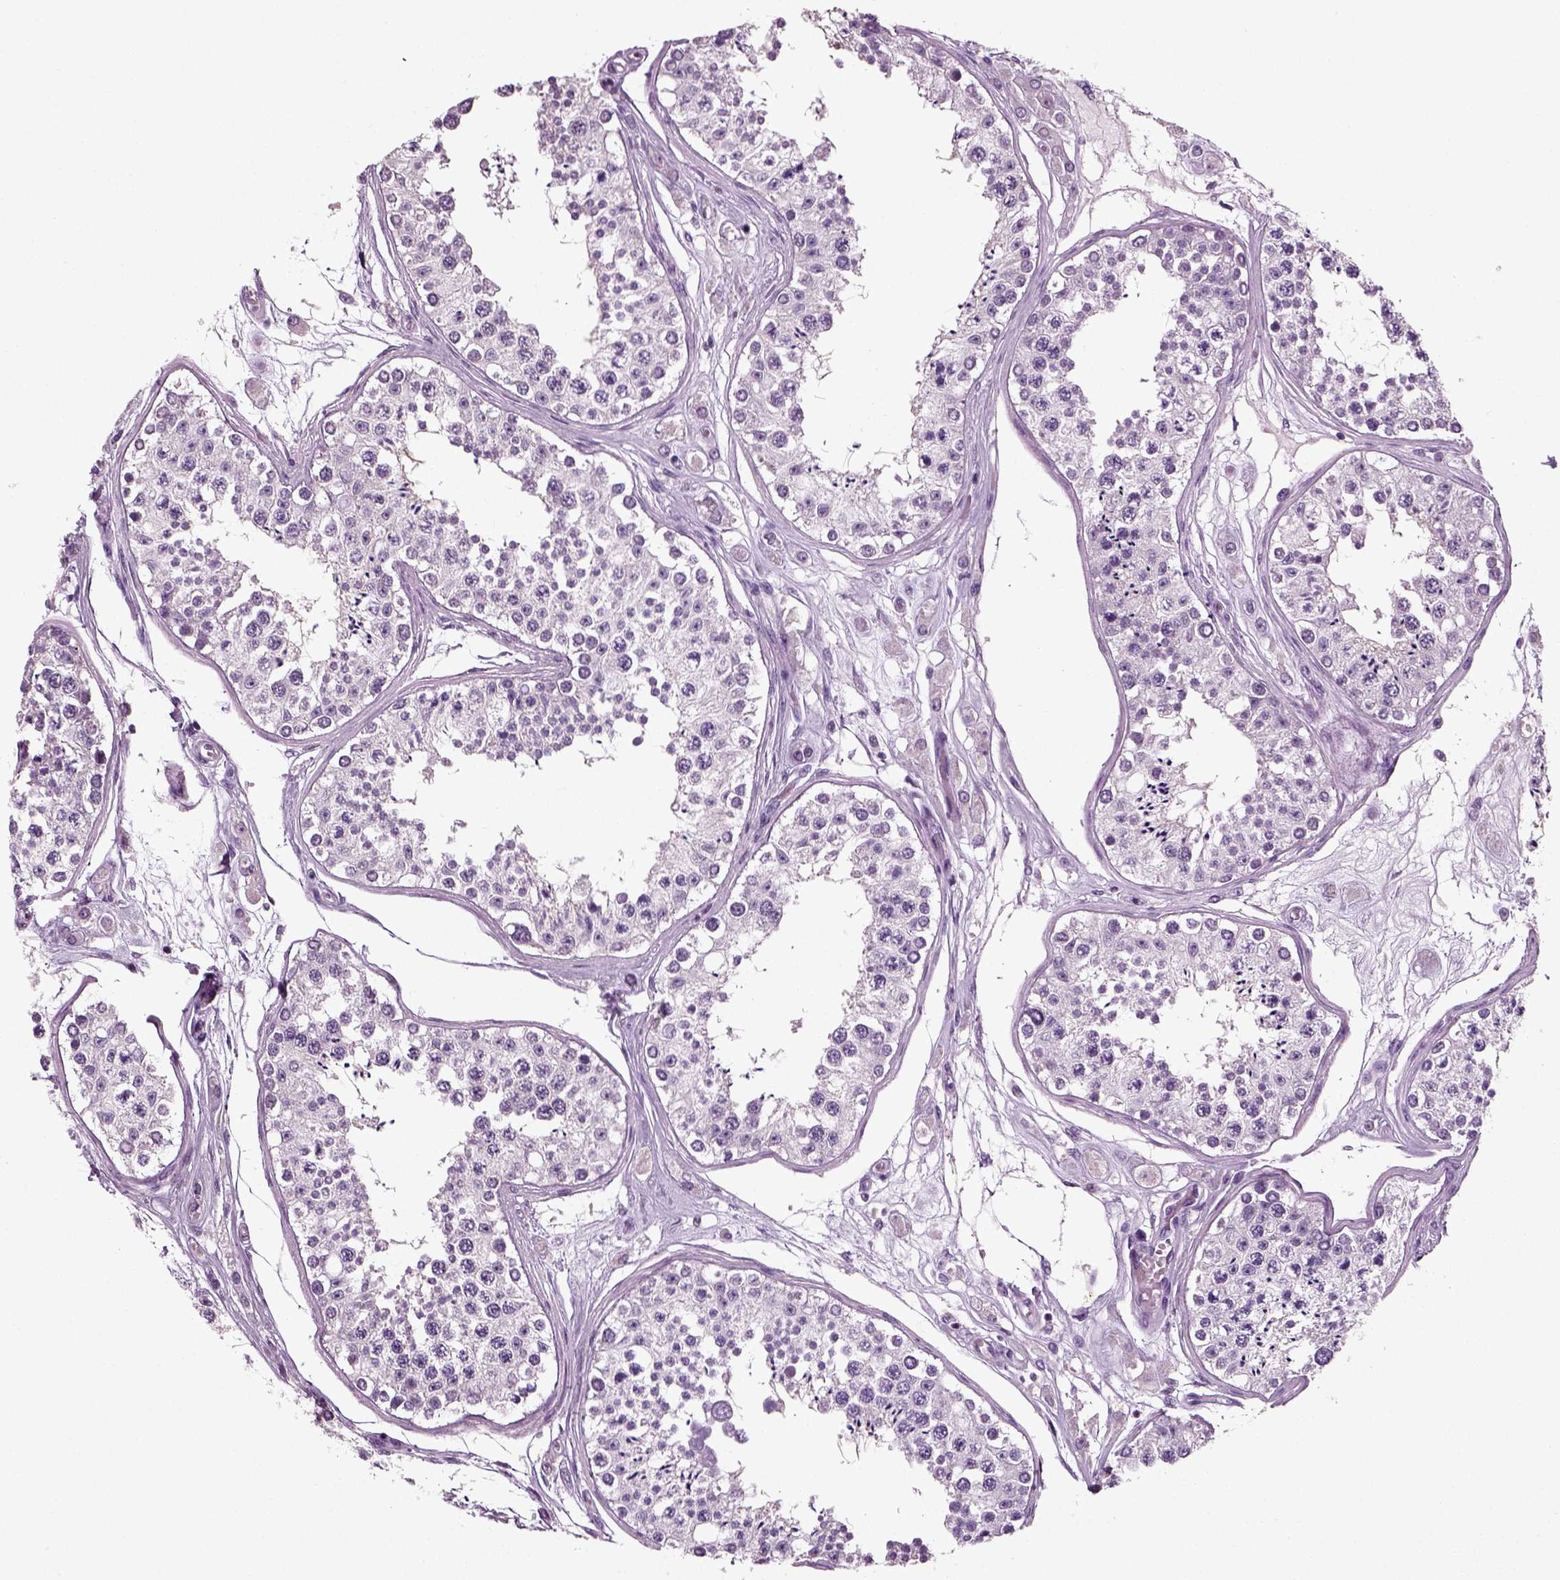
{"staining": {"intensity": "negative", "quantity": "none", "location": "none"}, "tissue": "testis", "cell_type": "Cells in seminiferous ducts", "image_type": "normal", "snomed": [{"axis": "morphology", "description": "Normal tissue, NOS"}, {"axis": "topography", "description": "Testis"}], "caption": "A high-resolution image shows immunohistochemistry (IHC) staining of unremarkable testis, which displays no significant staining in cells in seminiferous ducts. (DAB (3,3'-diaminobenzidine) immunohistochemistry with hematoxylin counter stain).", "gene": "DEFB118", "patient": {"sex": "male", "age": 25}}